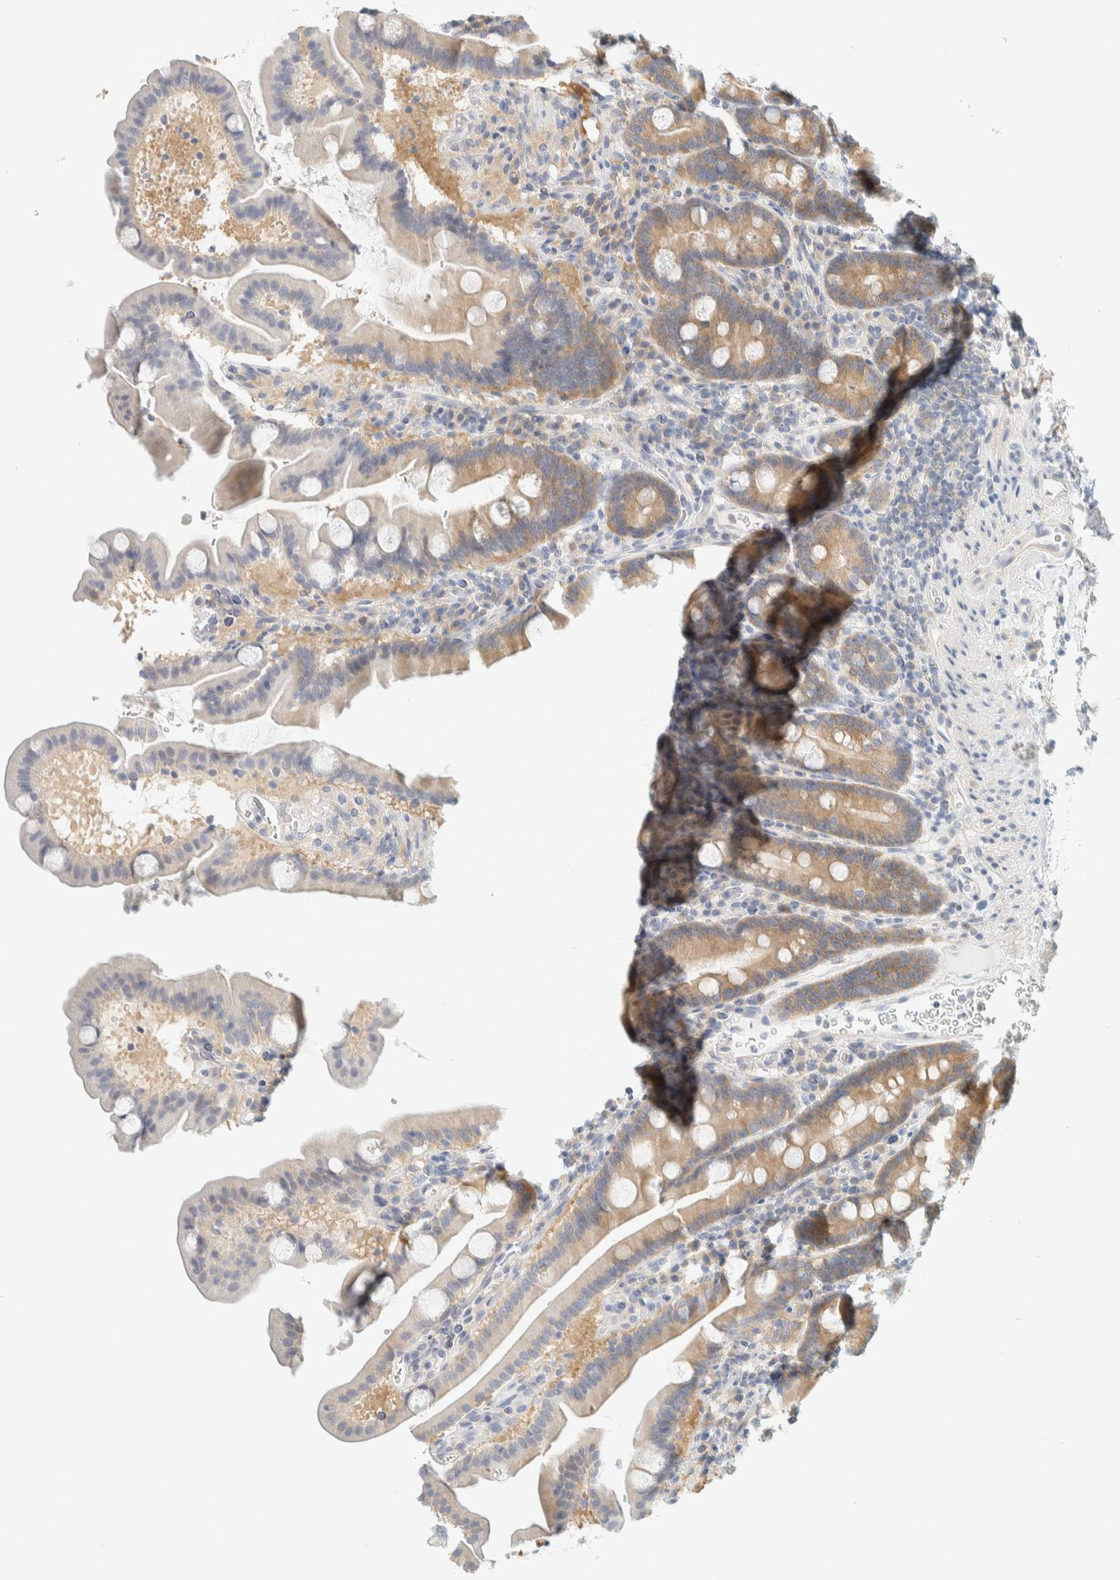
{"staining": {"intensity": "moderate", "quantity": "25%-75%", "location": "cytoplasmic/membranous"}, "tissue": "duodenum", "cell_type": "Glandular cells", "image_type": "normal", "snomed": [{"axis": "morphology", "description": "Normal tissue, NOS"}, {"axis": "topography", "description": "Duodenum"}], "caption": "Immunohistochemical staining of unremarkable duodenum shows medium levels of moderate cytoplasmic/membranous positivity in approximately 25%-75% of glandular cells. (IHC, brightfield microscopy, high magnification).", "gene": "AARSD1", "patient": {"sex": "male", "age": 54}}